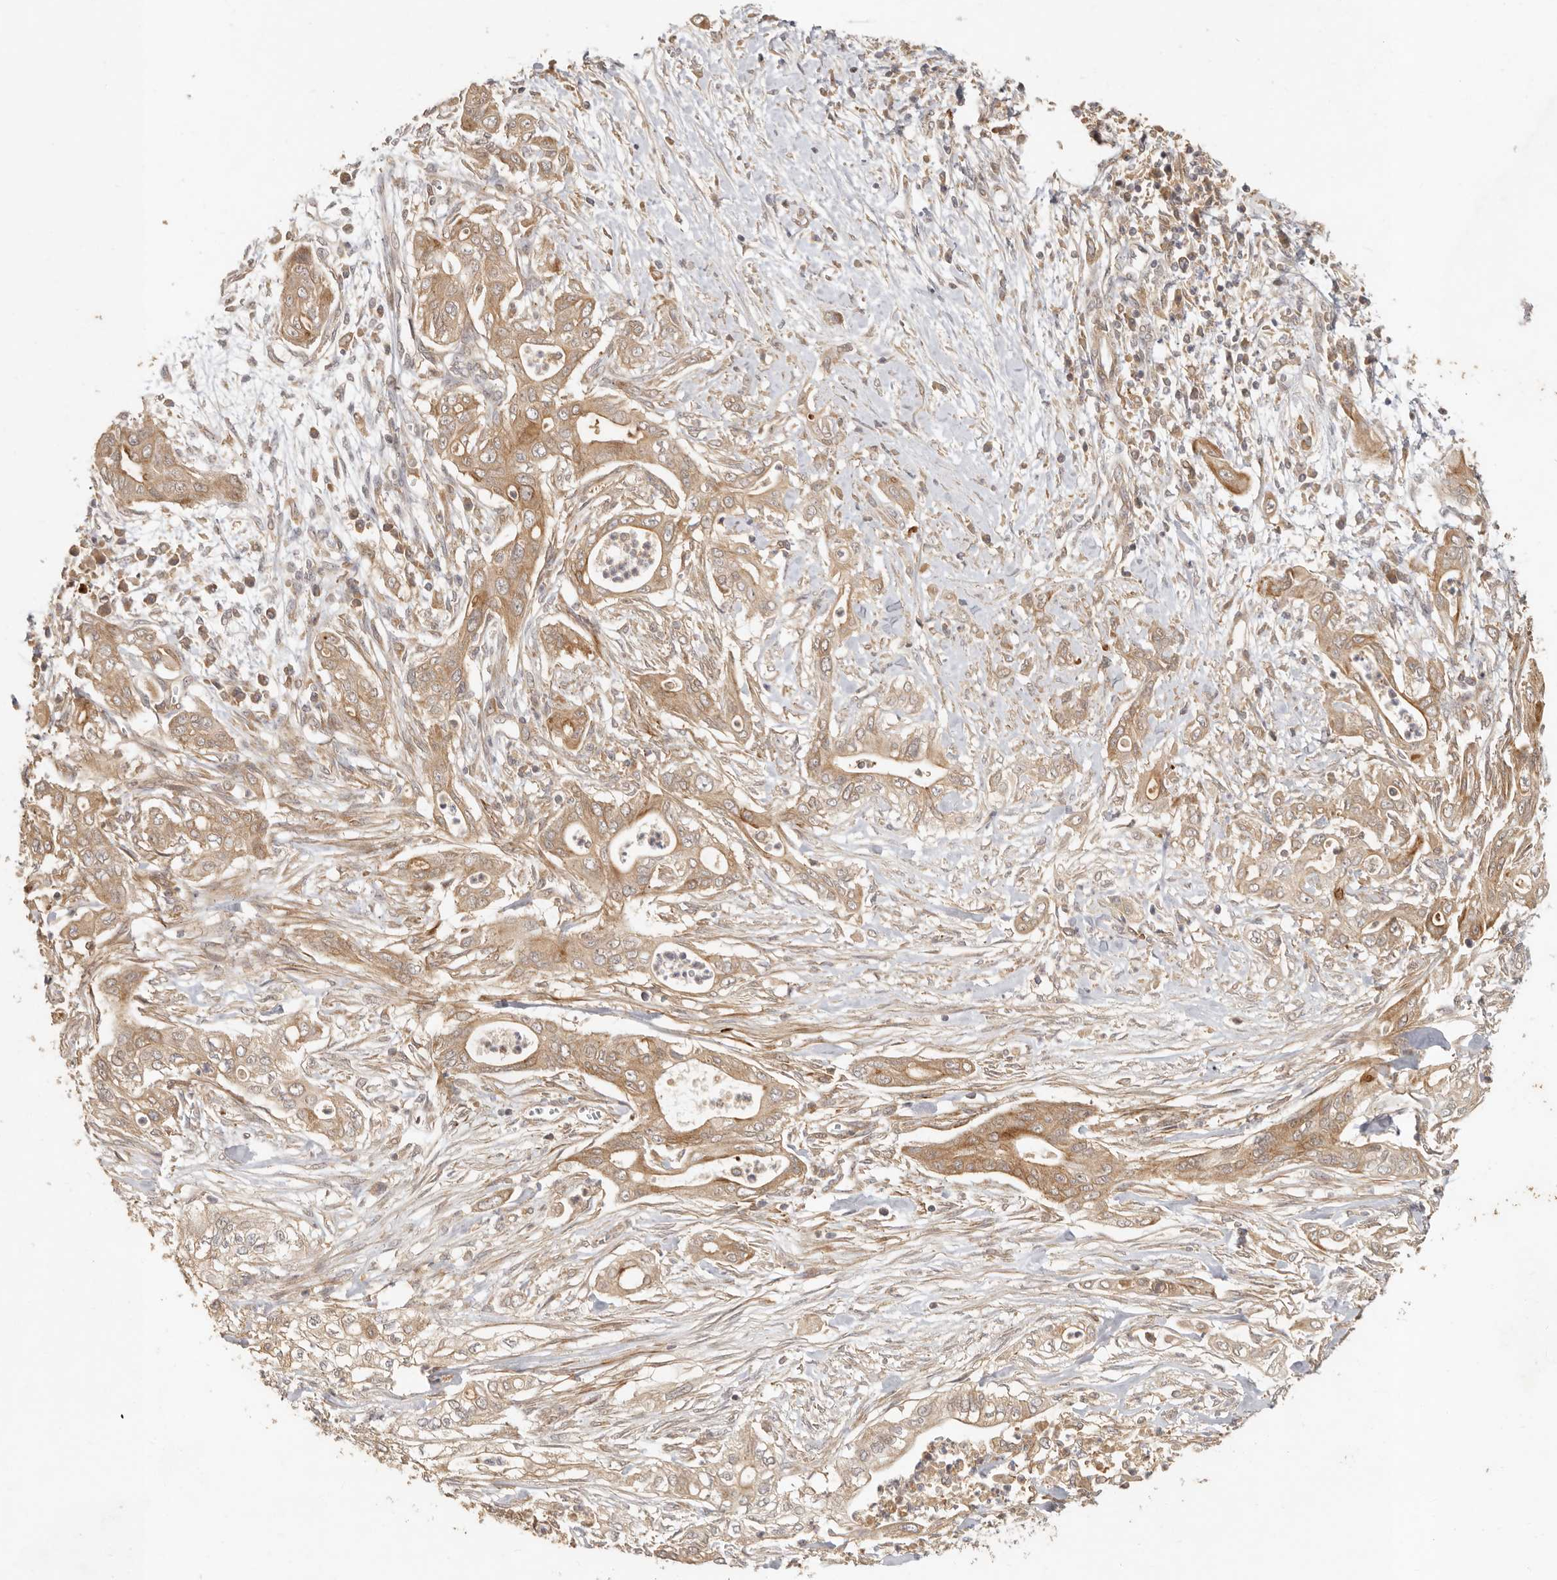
{"staining": {"intensity": "moderate", "quantity": ">75%", "location": "cytoplasmic/membranous"}, "tissue": "pancreatic cancer", "cell_type": "Tumor cells", "image_type": "cancer", "snomed": [{"axis": "morphology", "description": "Adenocarcinoma, NOS"}, {"axis": "topography", "description": "Pancreas"}], "caption": "Immunohistochemistry (DAB) staining of pancreatic adenocarcinoma shows moderate cytoplasmic/membranous protein positivity in approximately >75% of tumor cells. The staining was performed using DAB to visualize the protein expression in brown, while the nuclei were stained in blue with hematoxylin (Magnification: 20x).", "gene": "VIPR1", "patient": {"sex": "male", "age": 58}}